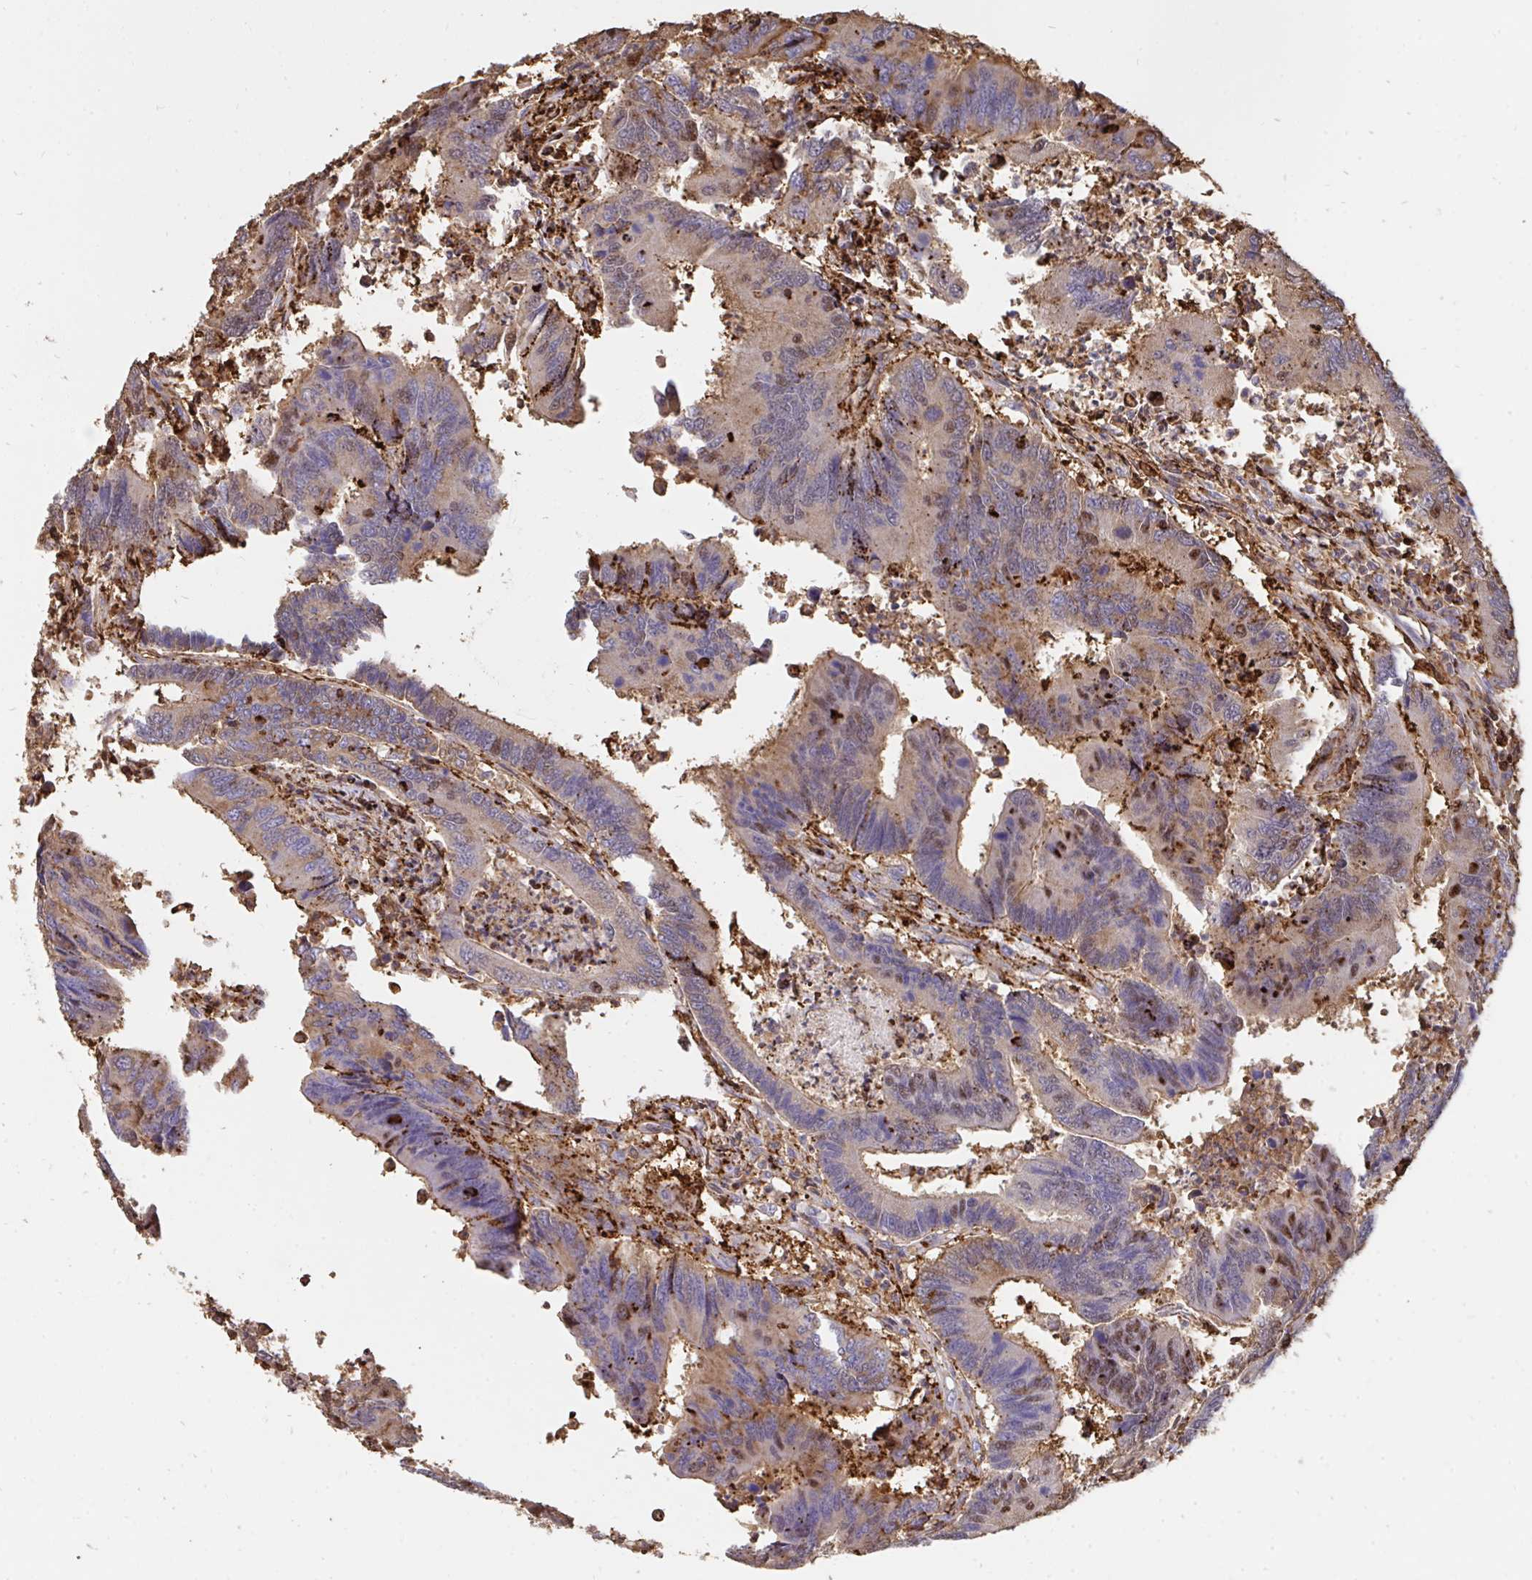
{"staining": {"intensity": "strong", "quantity": "<25%", "location": "cytoplasmic/membranous"}, "tissue": "colorectal cancer", "cell_type": "Tumor cells", "image_type": "cancer", "snomed": [{"axis": "morphology", "description": "Adenocarcinoma, NOS"}, {"axis": "topography", "description": "Colon"}], "caption": "A photomicrograph showing strong cytoplasmic/membranous staining in approximately <25% of tumor cells in colorectal cancer (adenocarcinoma), as visualized by brown immunohistochemical staining.", "gene": "CFL1", "patient": {"sex": "female", "age": 67}}